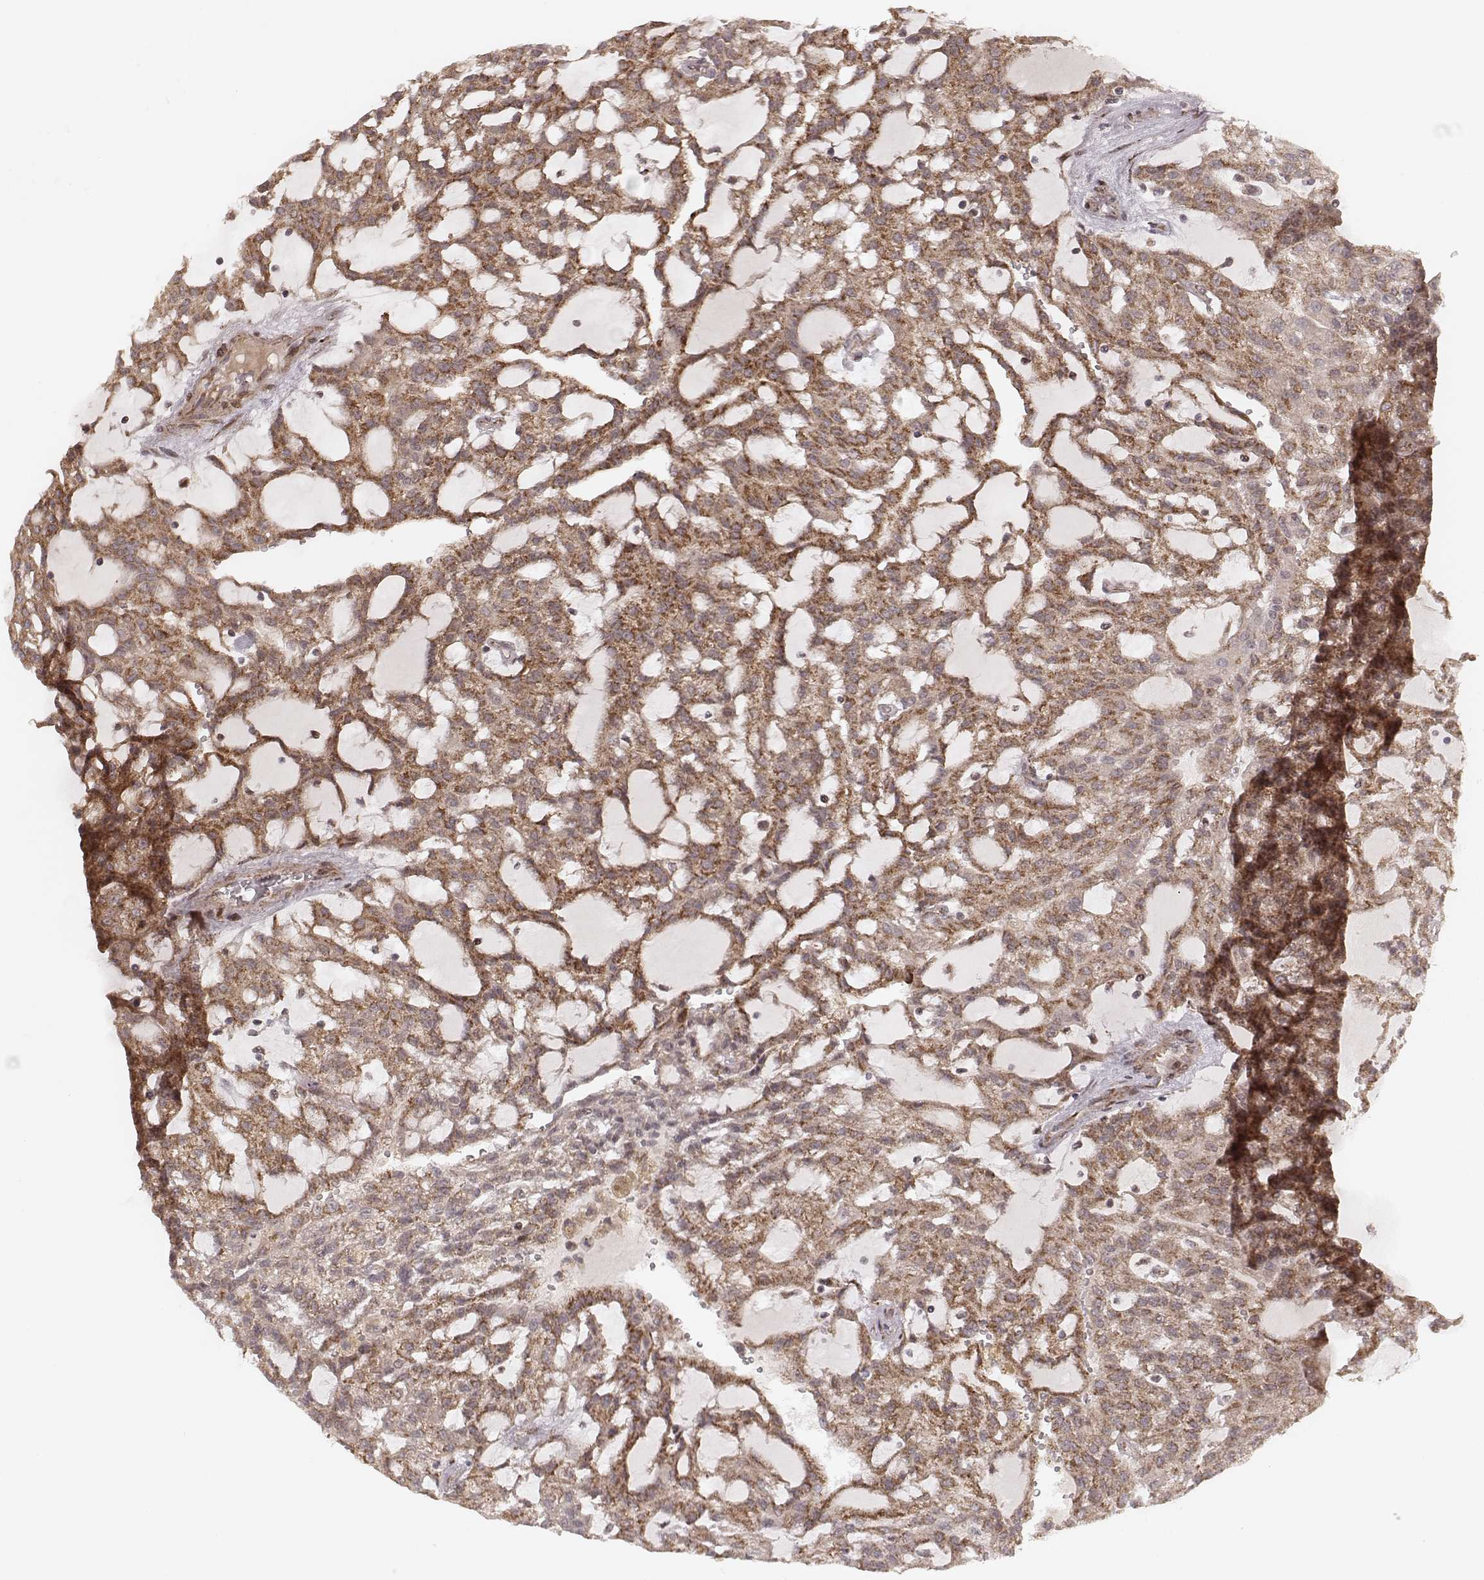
{"staining": {"intensity": "moderate", "quantity": ">75%", "location": "cytoplasmic/membranous"}, "tissue": "renal cancer", "cell_type": "Tumor cells", "image_type": "cancer", "snomed": [{"axis": "morphology", "description": "Adenocarcinoma, NOS"}, {"axis": "topography", "description": "Kidney"}], "caption": "IHC of adenocarcinoma (renal) reveals medium levels of moderate cytoplasmic/membranous positivity in approximately >75% of tumor cells.", "gene": "NDUFA7", "patient": {"sex": "male", "age": 63}}